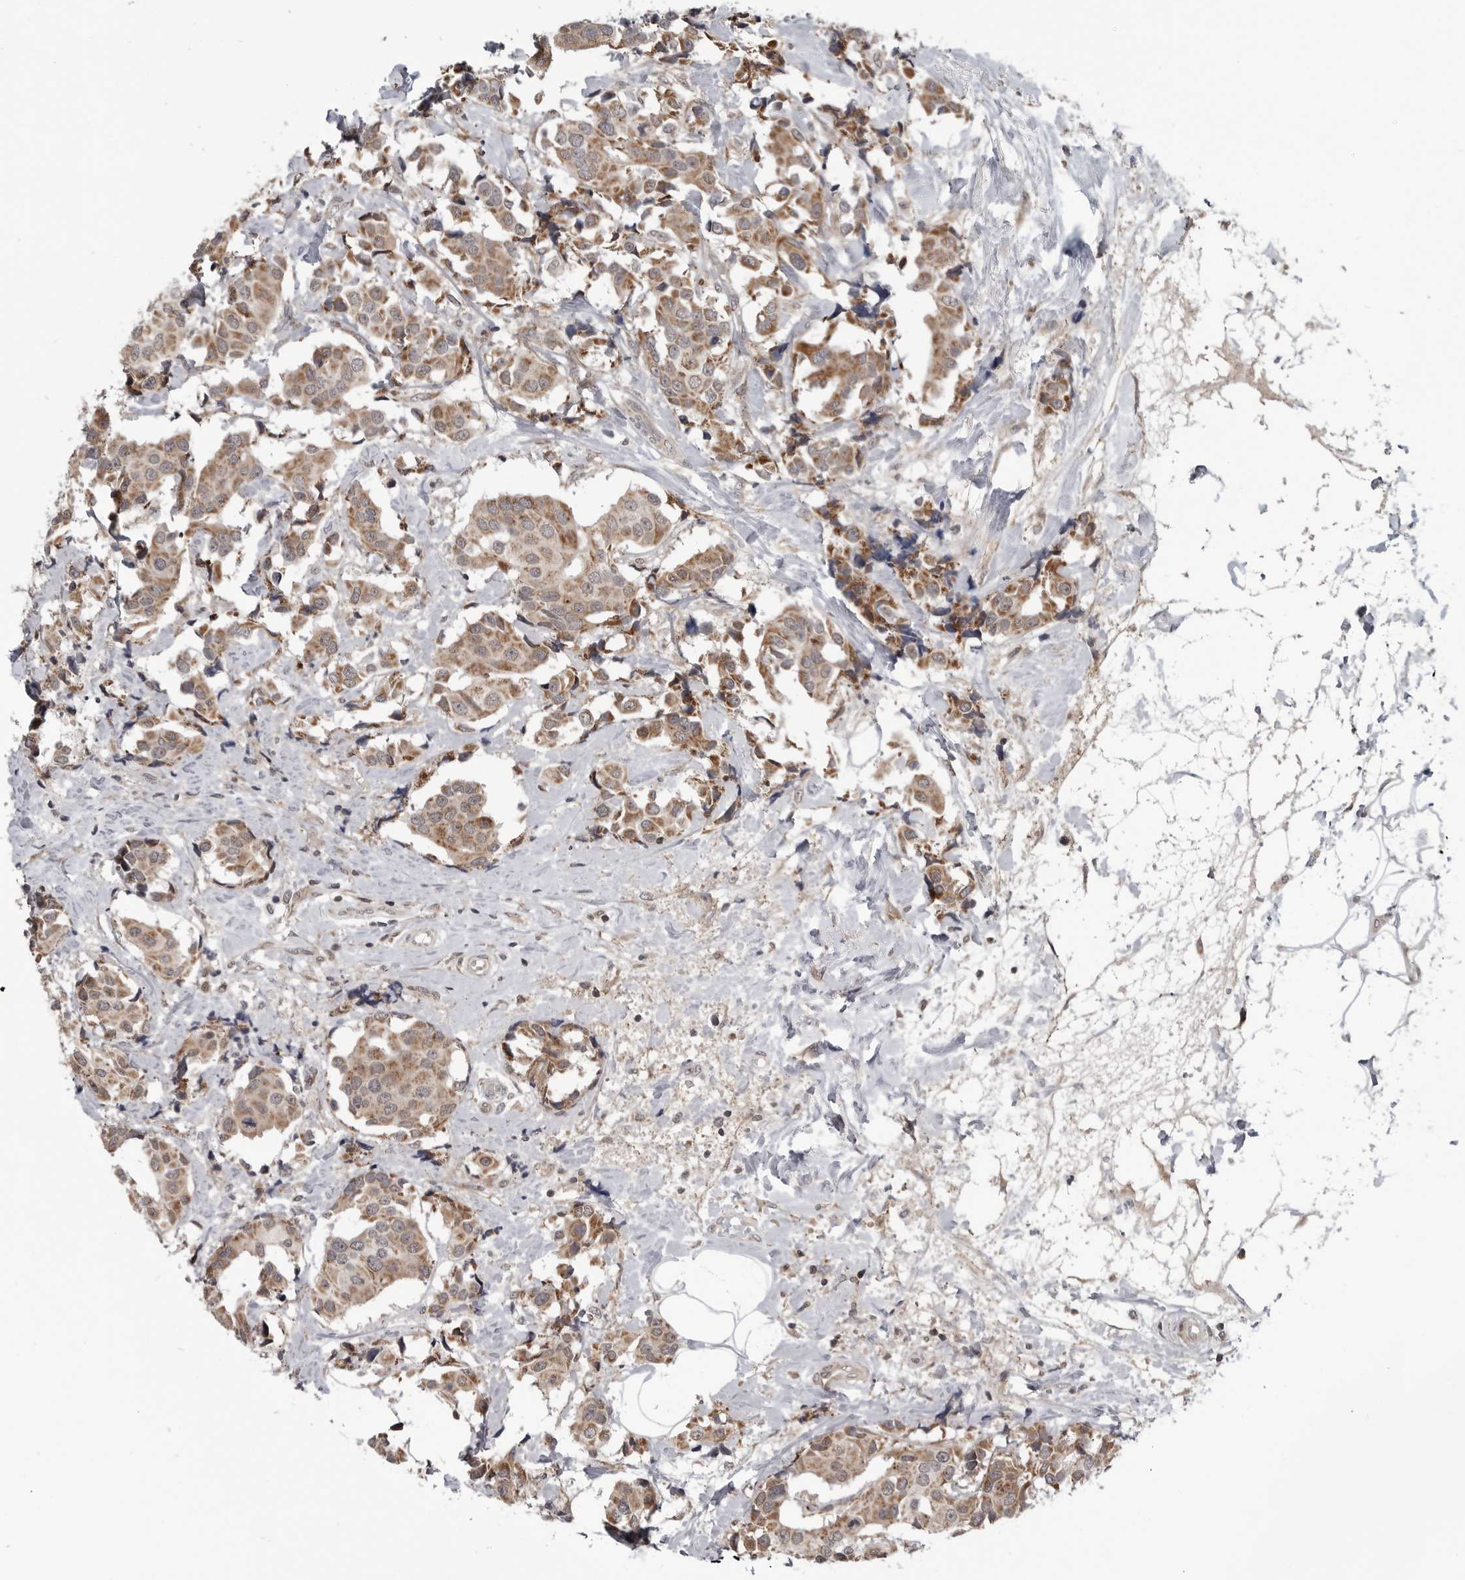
{"staining": {"intensity": "moderate", "quantity": ">75%", "location": "cytoplasmic/membranous"}, "tissue": "breast cancer", "cell_type": "Tumor cells", "image_type": "cancer", "snomed": [{"axis": "morphology", "description": "Normal tissue, NOS"}, {"axis": "morphology", "description": "Duct carcinoma"}, {"axis": "topography", "description": "Breast"}], "caption": "Immunohistochemical staining of breast cancer (invasive ductal carcinoma) reveals moderate cytoplasmic/membranous protein positivity in about >75% of tumor cells.", "gene": "FAAP100", "patient": {"sex": "female", "age": 39}}